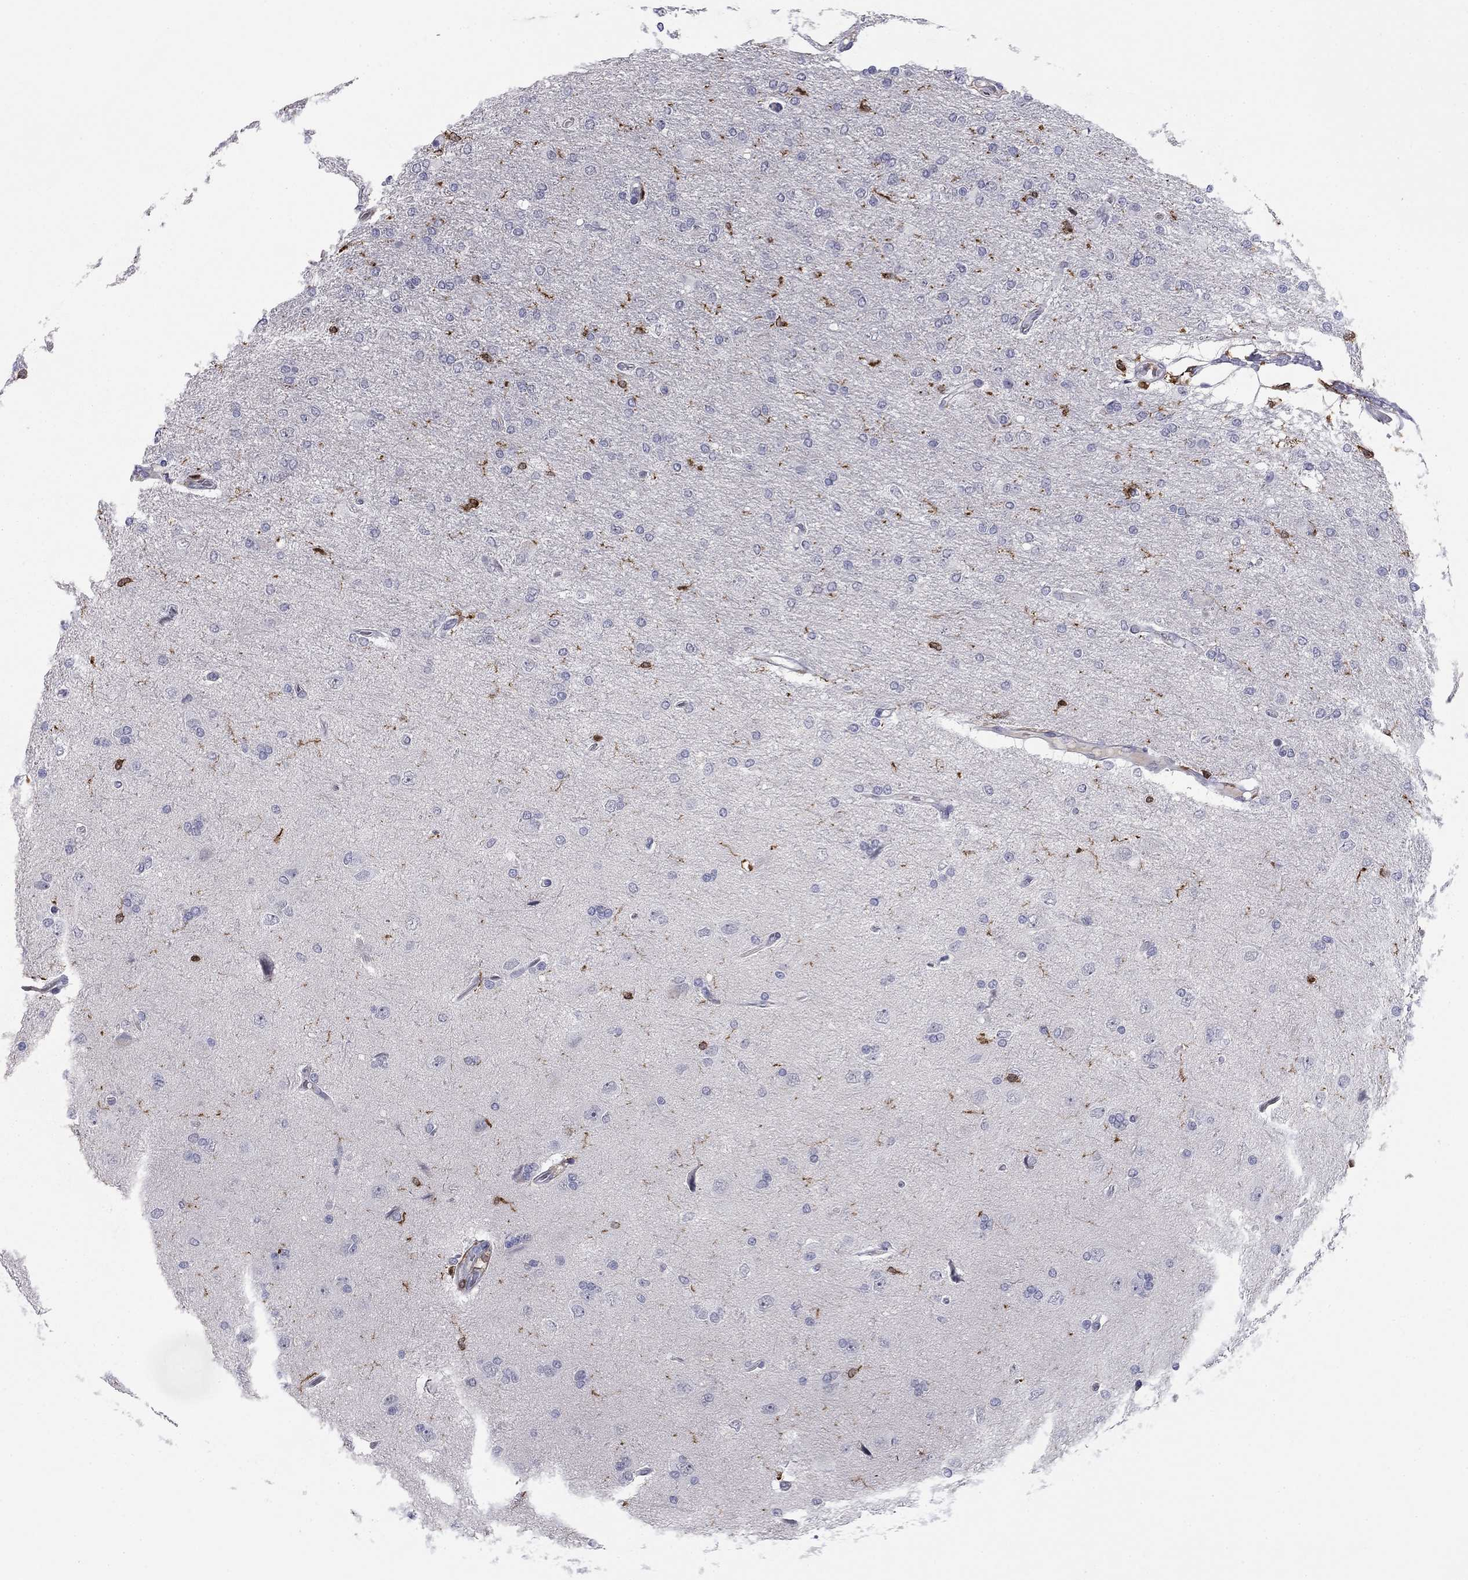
{"staining": {"intensity": "negative", "quantity": "none", "location": "none"}, "tissue": "glioma", "cell_type": "Tumor cells", "image_type": "cancer", "snomed": [{"axis": "morphology", "description": "Glioma, malignant, High grade"}, {"axis": "topography", "description": "Cerebral cortex"}], "caption": "Micrograph shows no protein expression in tumor cells of malignant high-grade glioma tissue. (DAB immunohistochemistry, high magnification).", "gene": "PLCB2", "patient": {"sex": "male", "age": 70}}